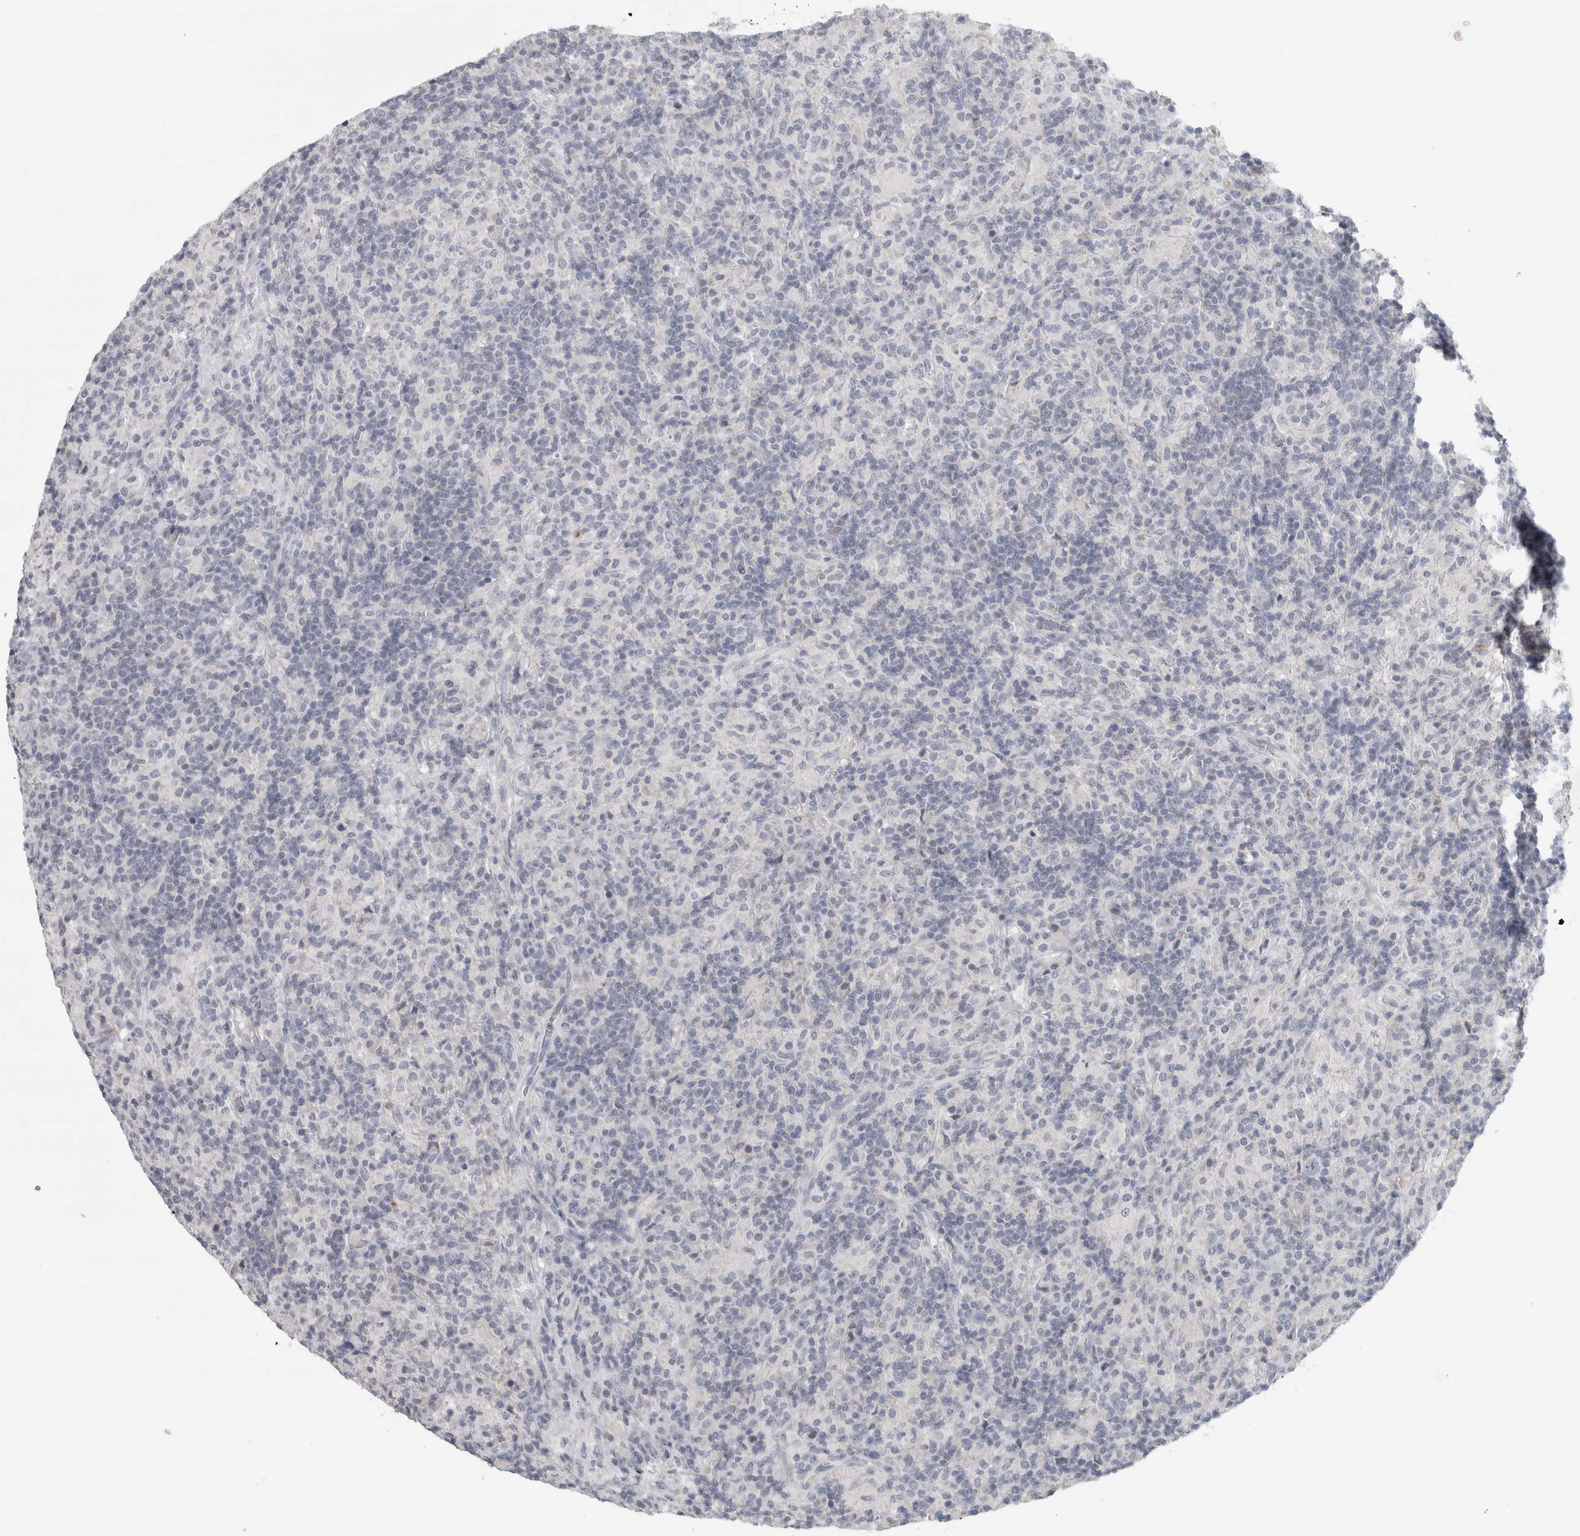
{"staining": {"intensity": "negative", "quantity": "none", "location": "none"}, "tissue": "lymphoma", "cell_type": "Tumor cells", "image_type": "cancer", "snomed": [{"axis": "morphology", "description": "Hodgkin's disease, NOS"}, {"axis": "topography", "description": "Lymph node"}], "caption": "Immunohistochemical staining of Hodgkin's disease demonstrates no significant positivity in tumor cells.", "gene": "PTPRN2", "patient": {"sex": "male", "age": 70}}